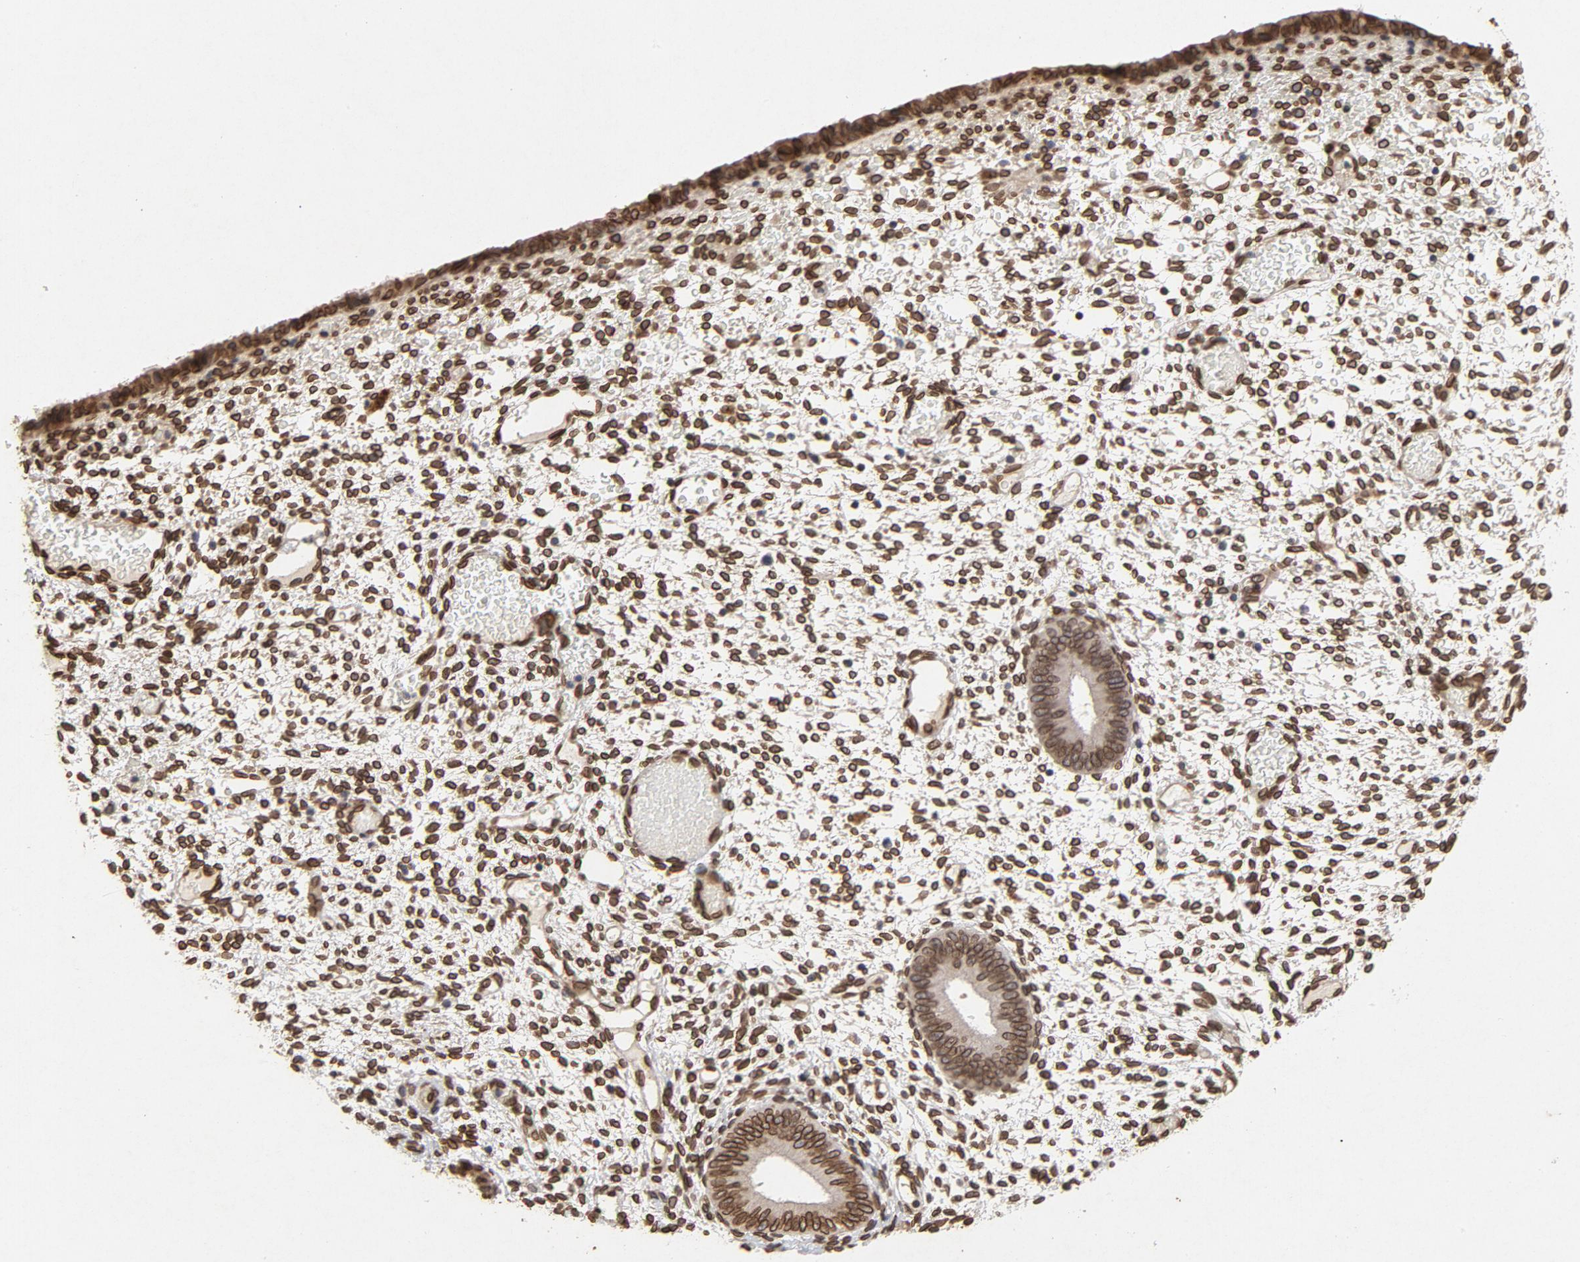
{"staining": {"intensity": "strong", "quantity": ">75%", "location": "cytoplasmic/membranous,nuclear"}, "tissue": "endometrium", "cell_type": "Cells in endometrial stroma", "image_type": "normal", "snomed": [{"axis": "morphology", "description": "Normal tissue, NOS"}, {"axis": "topography", "description": "Endometrium"}], "caption": "IHC image of benign endometrium: human endometrium stained using immunohistochemistry (IHC) shows high levels of strong protein expression localized specifically in the cytoplasmic/membranous,nuclear of cells in endometrial stroma, appearing as a cytoplasmic/membranous,nuclear brown color.", "gene": "LMNA", "patient": {"sex": "female", "age": 42}}